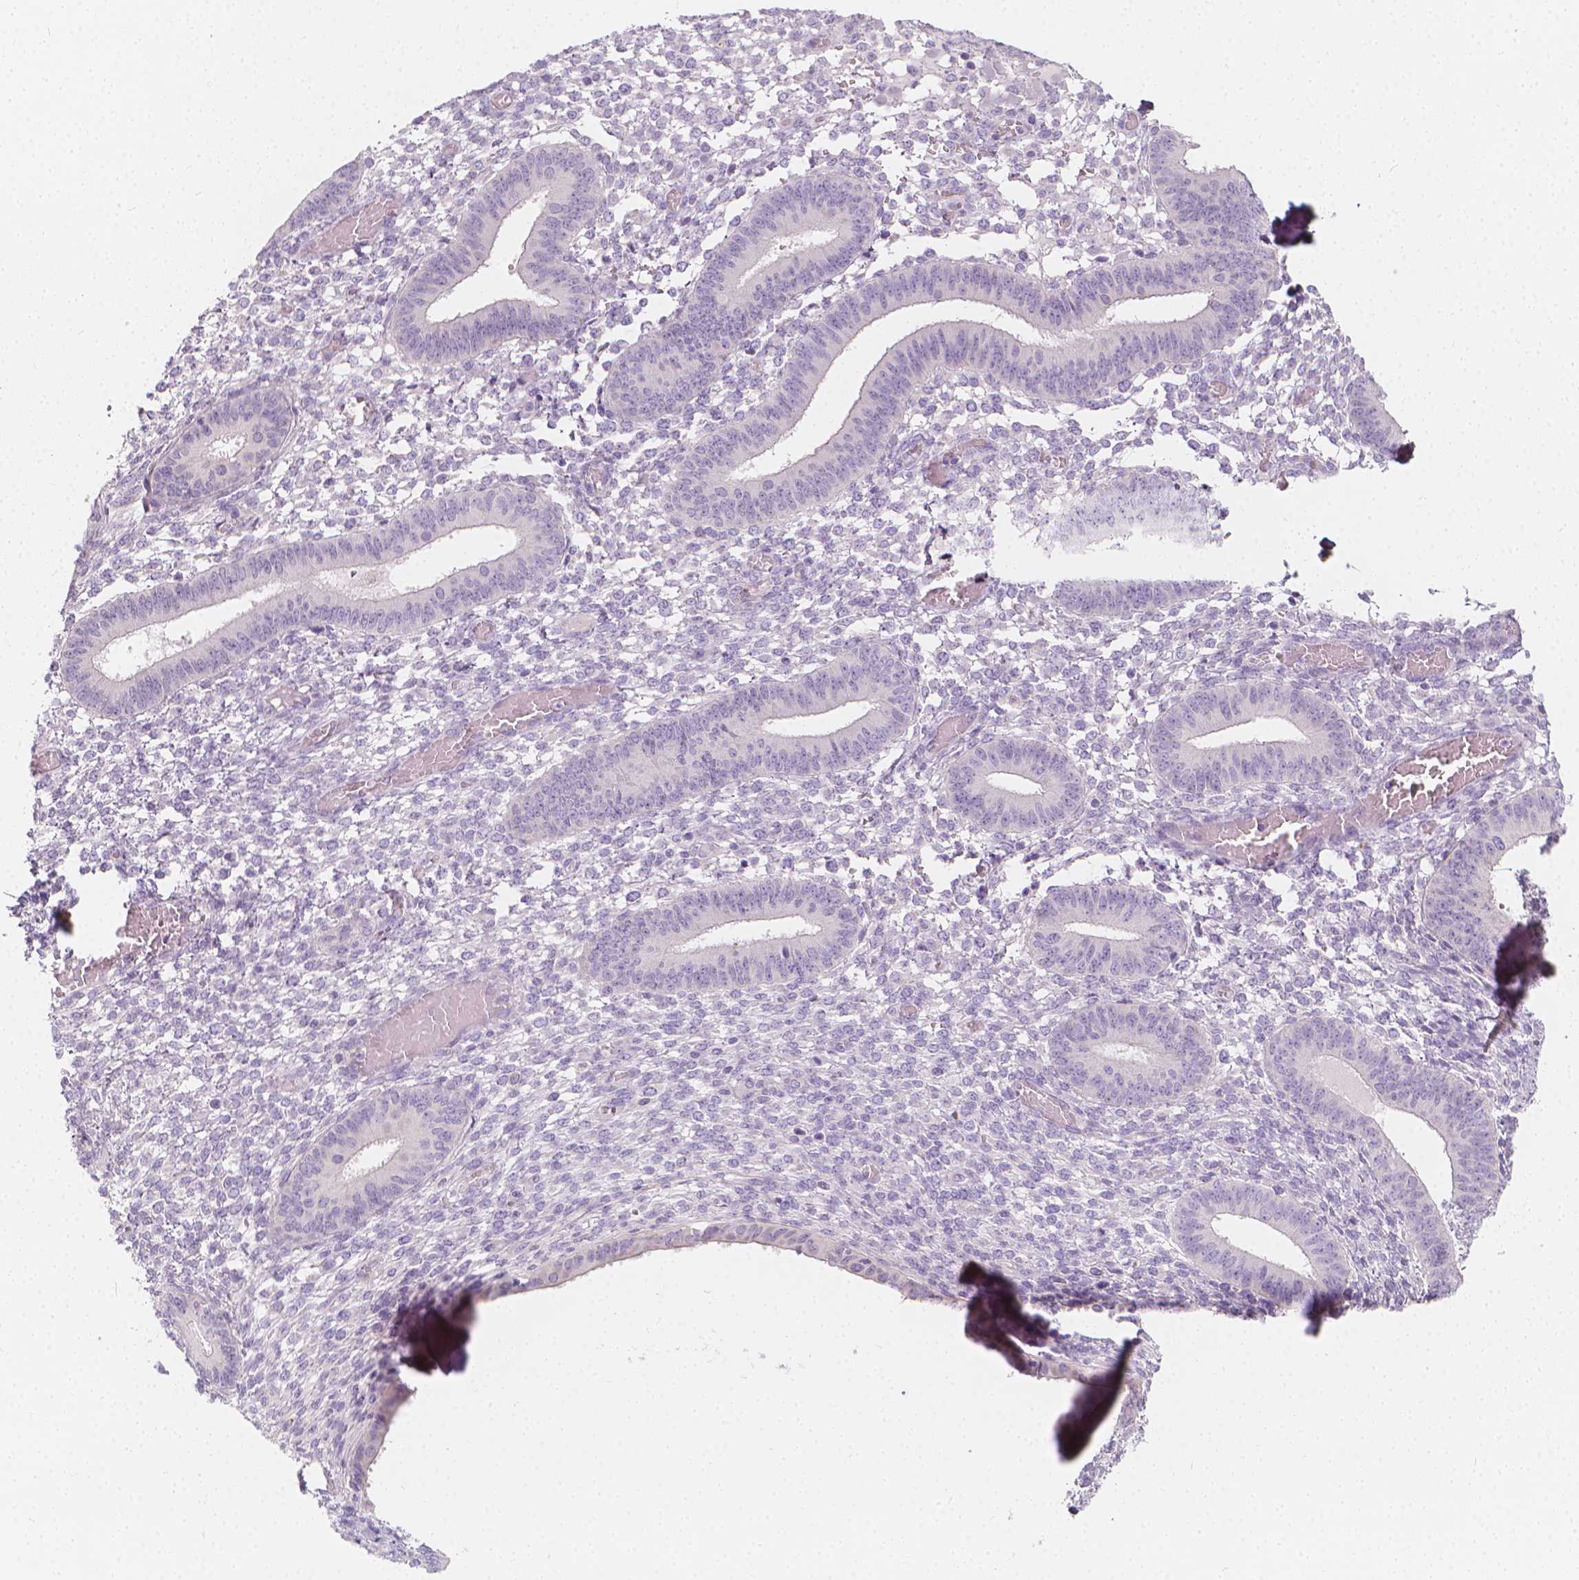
{"staining": {"intensity": "negative", "quantity": "none", "location": "none"}, "tissue": "endometrium", "cell_type": "Cells in endometrial stroma", "image_type": "normal", "snomed": [{"axis": "morphology", "description": "Normal tissue, NOS"}, {"axis": "topography", "description": "Endometrium"}], "caption": "The immunohistochemistry image has no significant positivity in cells in endometrial stroma of endometrium. (DAB (3,3'-diaminobenzidine) immunohistochemistry with hematoxylin counter stain).", "gene": "RBFOX1", "patient": {"sex": "female", "age": 42}}